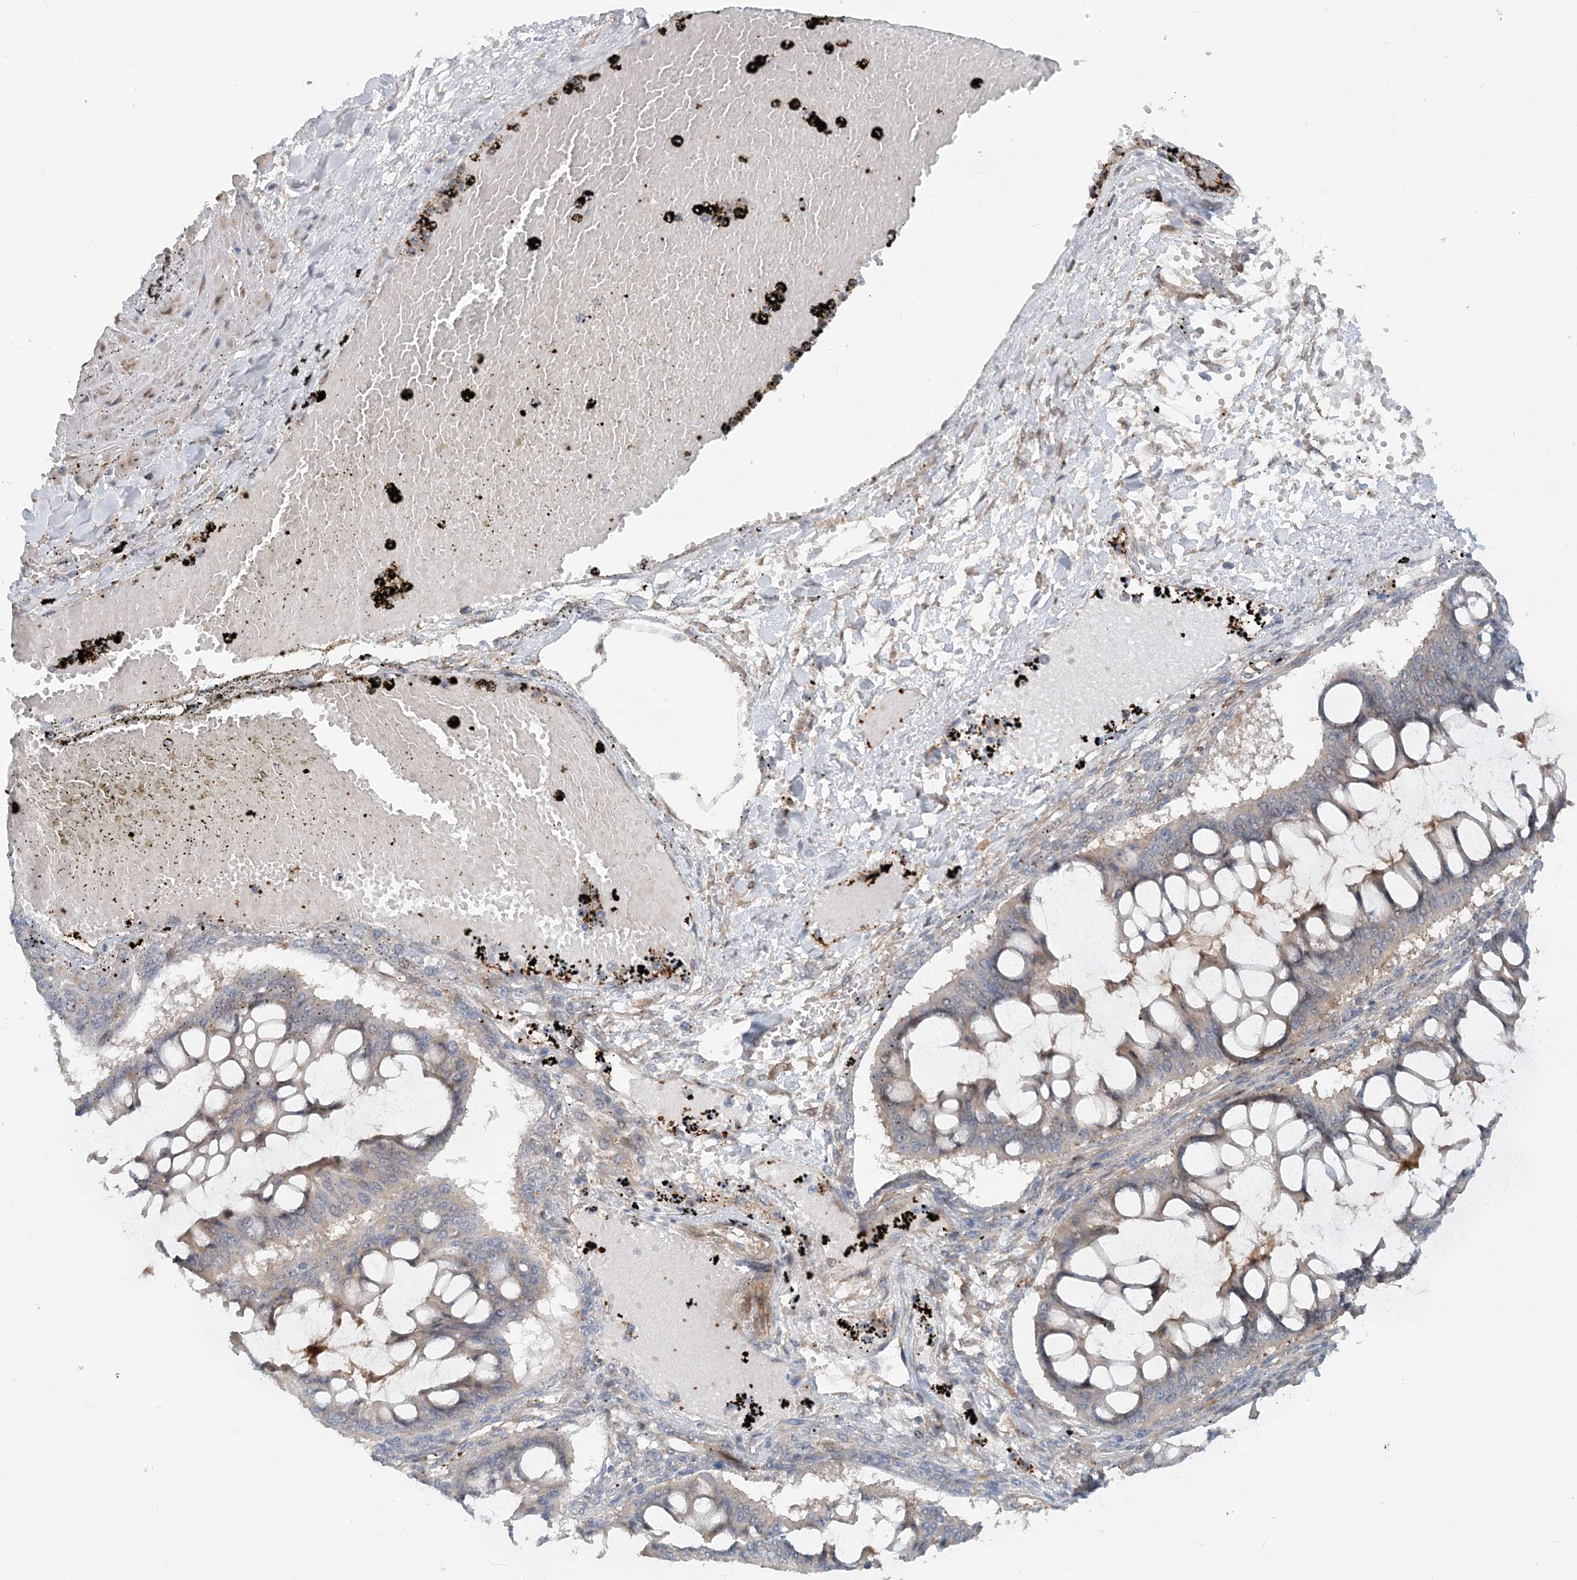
{"staining": {"intensity": "negative", "quantity": "none", "location": "none"}, "tissue": "ovarian cancer", "cell_type": "Tumor cells", "image_type": "cancer", "snomed": [{"axis": "morphology", "description": "Cystadenocarcinoma, mucinous, NOS"}, {"axis": "topography", "description": "Ovary"}], "caption": "The photomicrograph displays no significant positivity in tumor cells of ovarian mucinous cystadenocarcinoma. The staining is performed using DAB (3,3'-diaminobenzidine) brown chromogen with nuclei counter-stained in using hematoxylin.", "gene": "GEMIN5", "patient": {"sex": "female", "age": 73}}